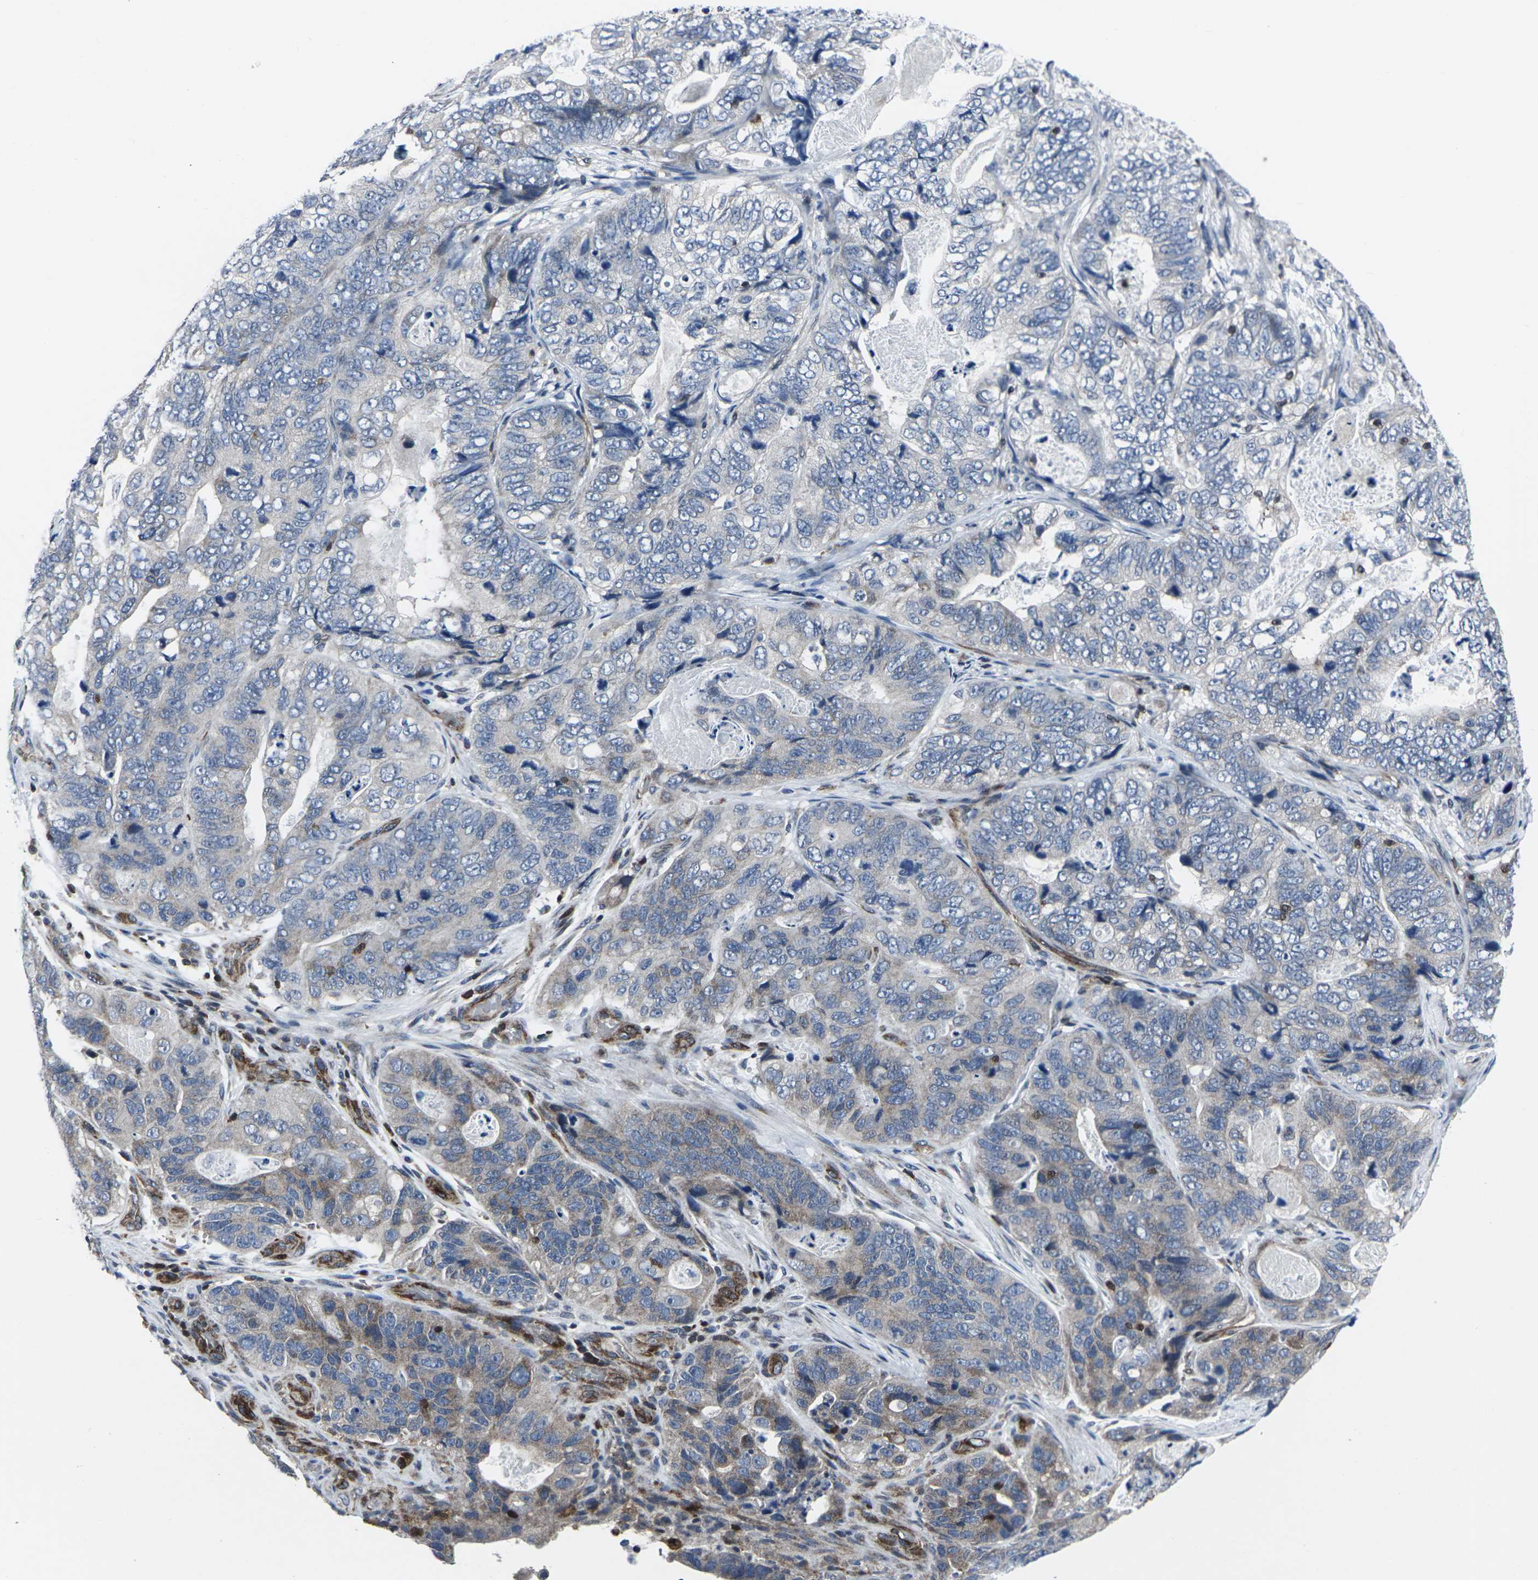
{"staining": {"intensity": "moderate", "quantity": "<25%", "location": "cytoplasmic/membranous"}, "tissue": "stomach cancer", "cell_type": "Tumor cells", "image_type": "cancer", "snomed": [{"axis": "morphology", "description": "Adenocarcinoma, NOS"}, {"axis": "topography", "description": "Stomach"}], "caption": "Protein expression by immunohistochemistry (IHC) shows moderate cytoplasmic/membranous staining in about <25% of tumor cells in stomach adenocarcinoma. The staining is performed using DAB brown chromogen to label protein expression. The nuclei are counter-stained blue using hematoxylin.", "gene": "STAT4", "patient": {"sex": "female", "age": 89}}